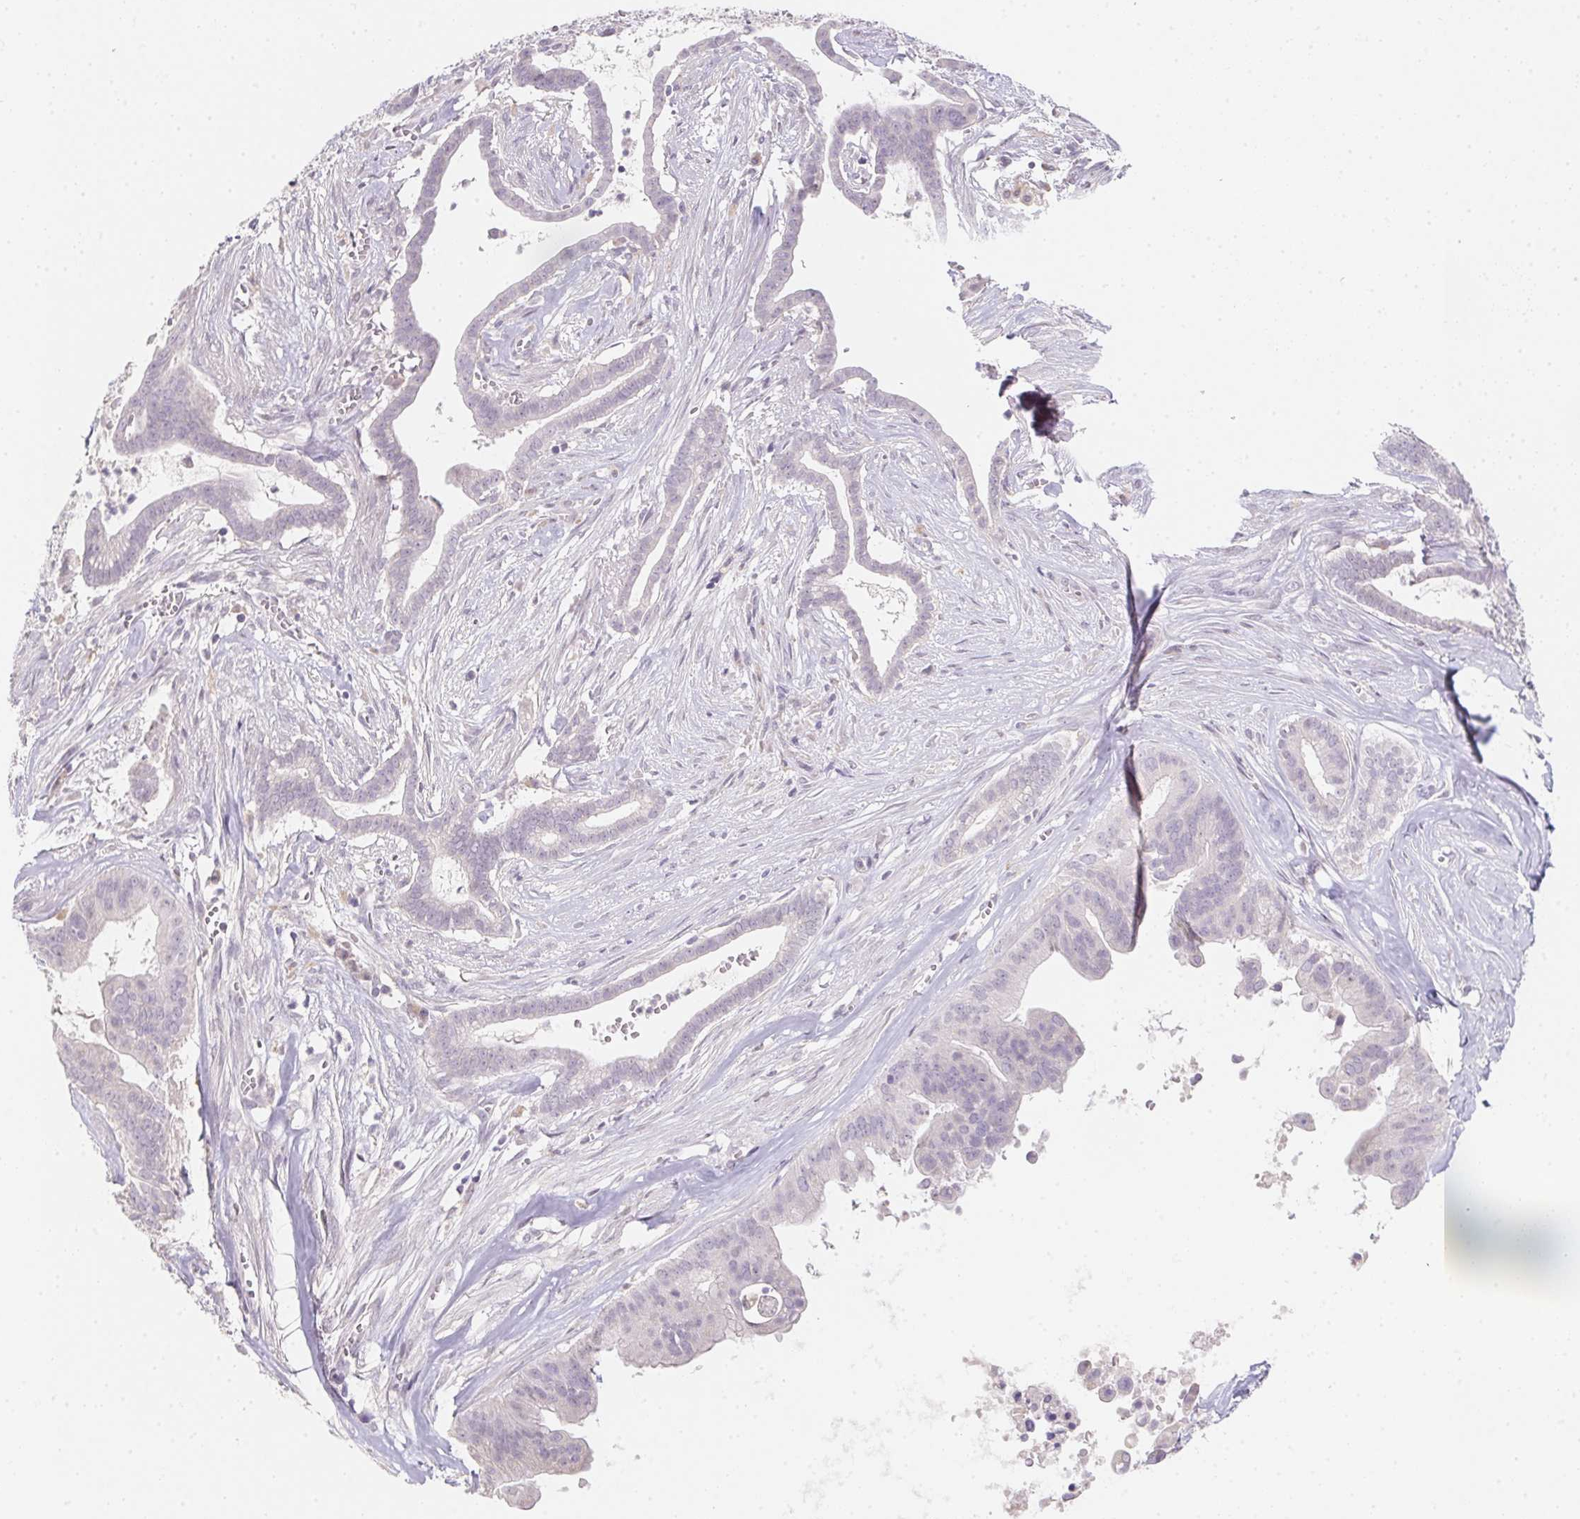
{"staining": {"intensity": "negative", "quantity": "none", "location": "none"}, "tissue": "pancreatic cancer", "cell_type": "Tumor cells", "image_type": "cancer", "snomed": [{"axis": "morphology", "description": "Adenocarcinoma, NOS"}, {"axis": "topography", "description": "Pancreas"}], "caption": "Immunohistochemistry photomicrograph of neoplastic tissue: human pancreatic adenocarcinoma stained with DAB (3,3'-diaminobenzidine) displays no significant protein positivity in tumor cells.", "gene": "SLC6A18", "patient": {"sex": "male", "age": 61}}